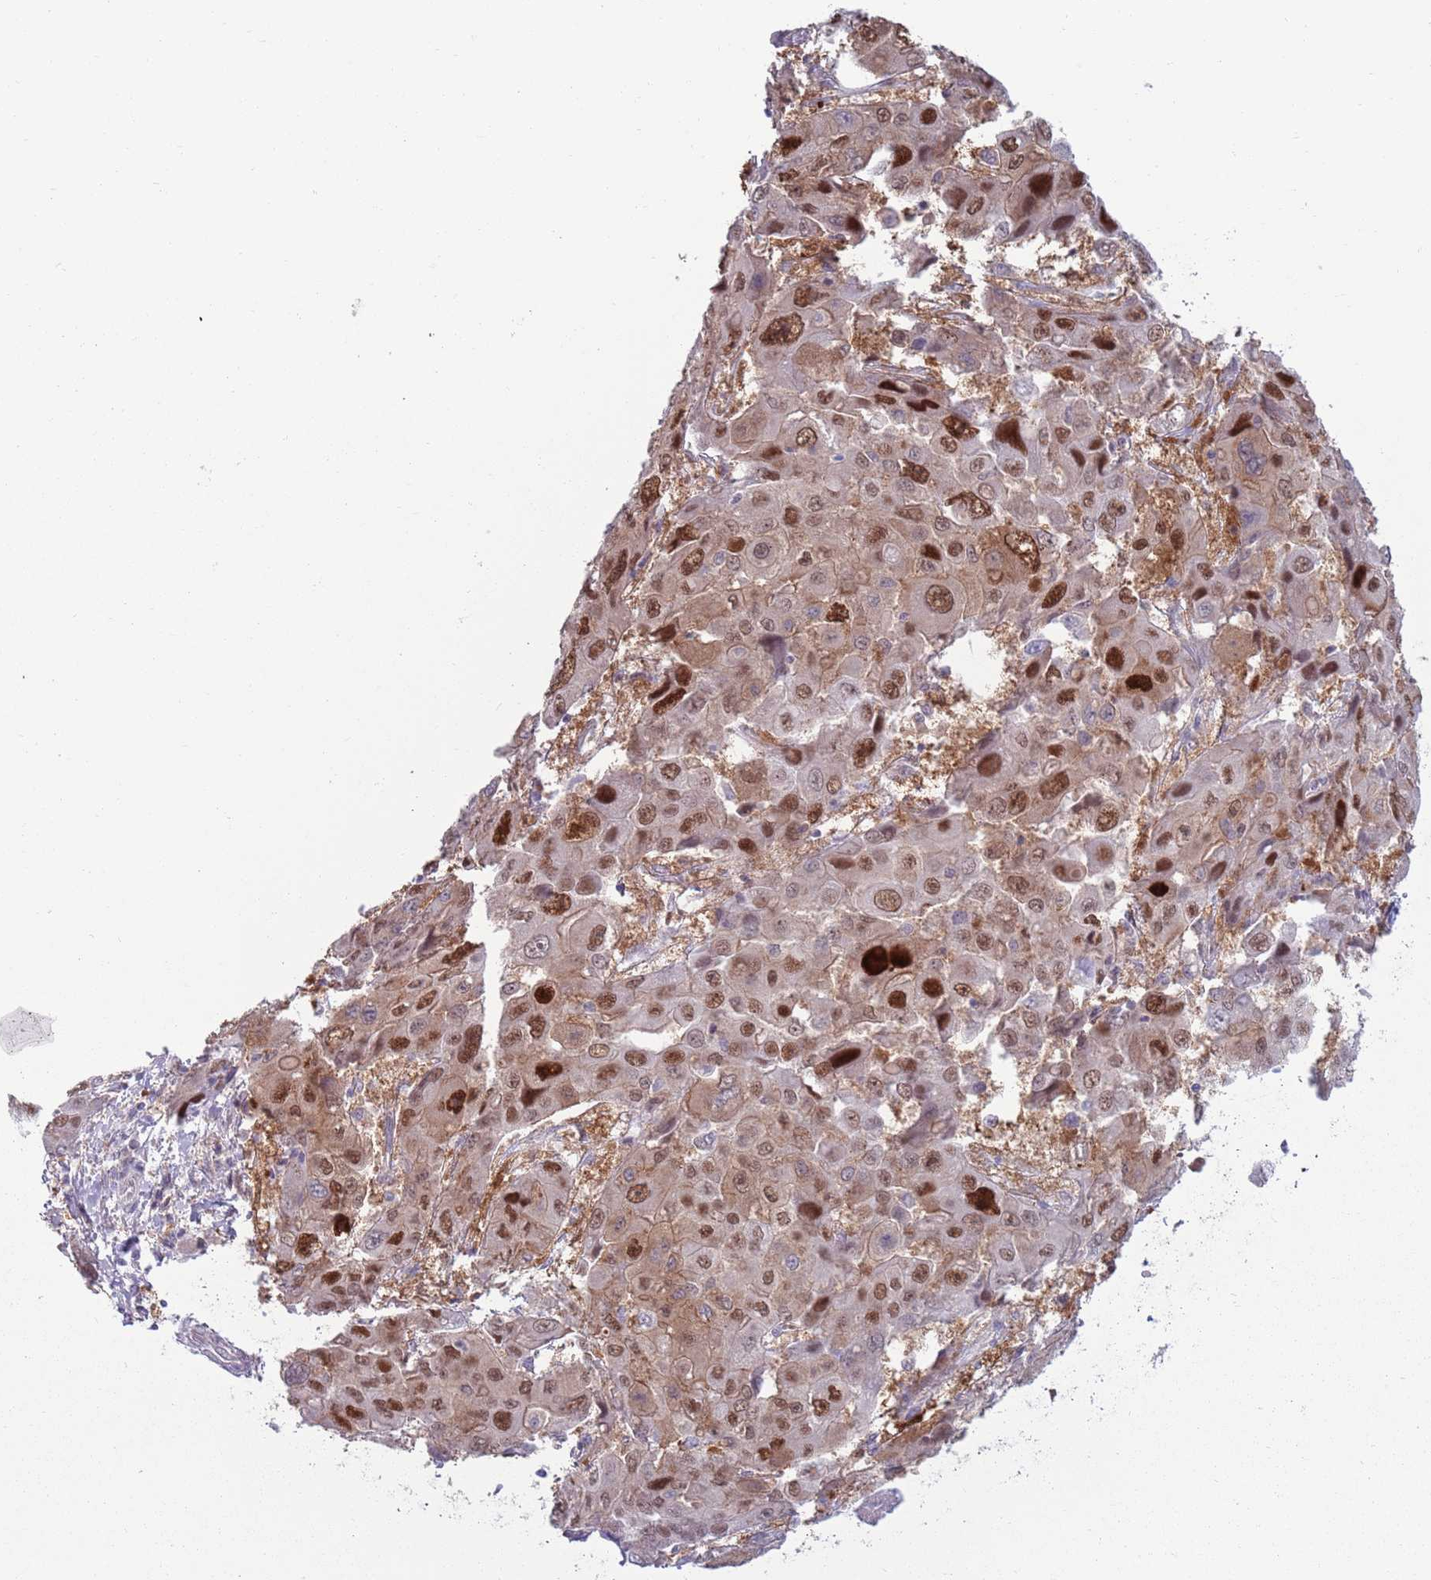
{"staining": {"intensity": "moderate", "quantity": ">75%", "location": "nuclear"}, "tissue": "liver cancer", "cell_type": "Tumor cells", "image_type": "cancer", "snomed": [{"axis": "morphology", "description": "Cholangiocarcinoma"}, {"axis": "topography", "description": "Liver"}], "caption": "A micrograph showing moderate nuclear staining in approximately >75% of tumor cells in liver cholangiocarcinoma, as visualized by brown immunohistochemical staining.", "gene": "CLNS1A", "patient": {"sex": "male", "age": 67}}